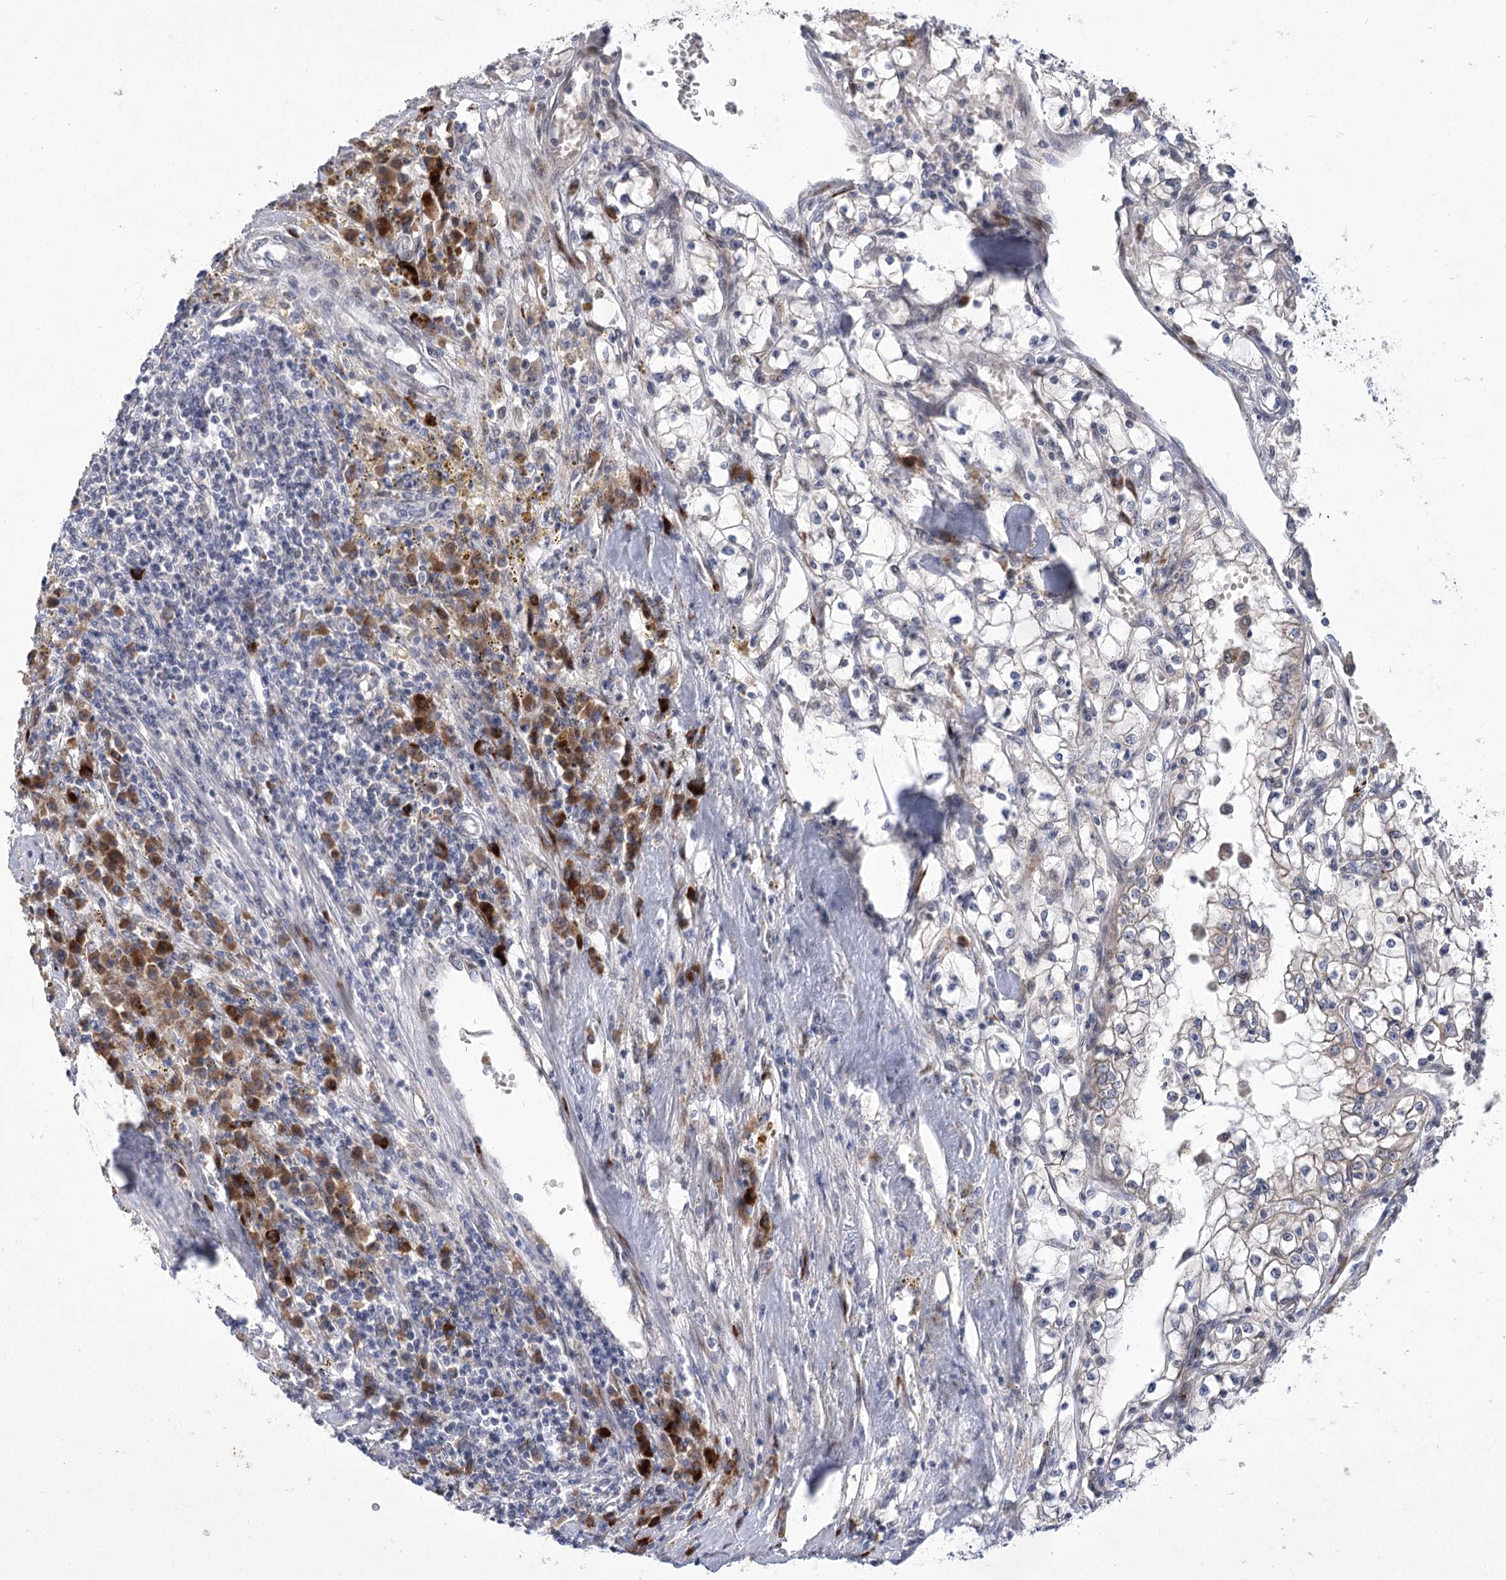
{"staining": {"intensity": "negative", "quantity": "none", "location": "none"}, "tissue": "renal cancer", "cell_type": "Tumor cells", "image_type": "cancer", "snomed": [{"axis": "morphology", "description": "Adenocarcinoma, NOS"}, {"axis": "topography", "description": "Kidney"}], "caption": "Immunohistochemical staining of renal adenocarcinoma demonstrates no significant positivity in tumor cells. (Brightfield microscopy of DAB immunohistochemistry at high magnification).", "gene": "GCNT4", "patient": {"sex": "male", "age": 56}}